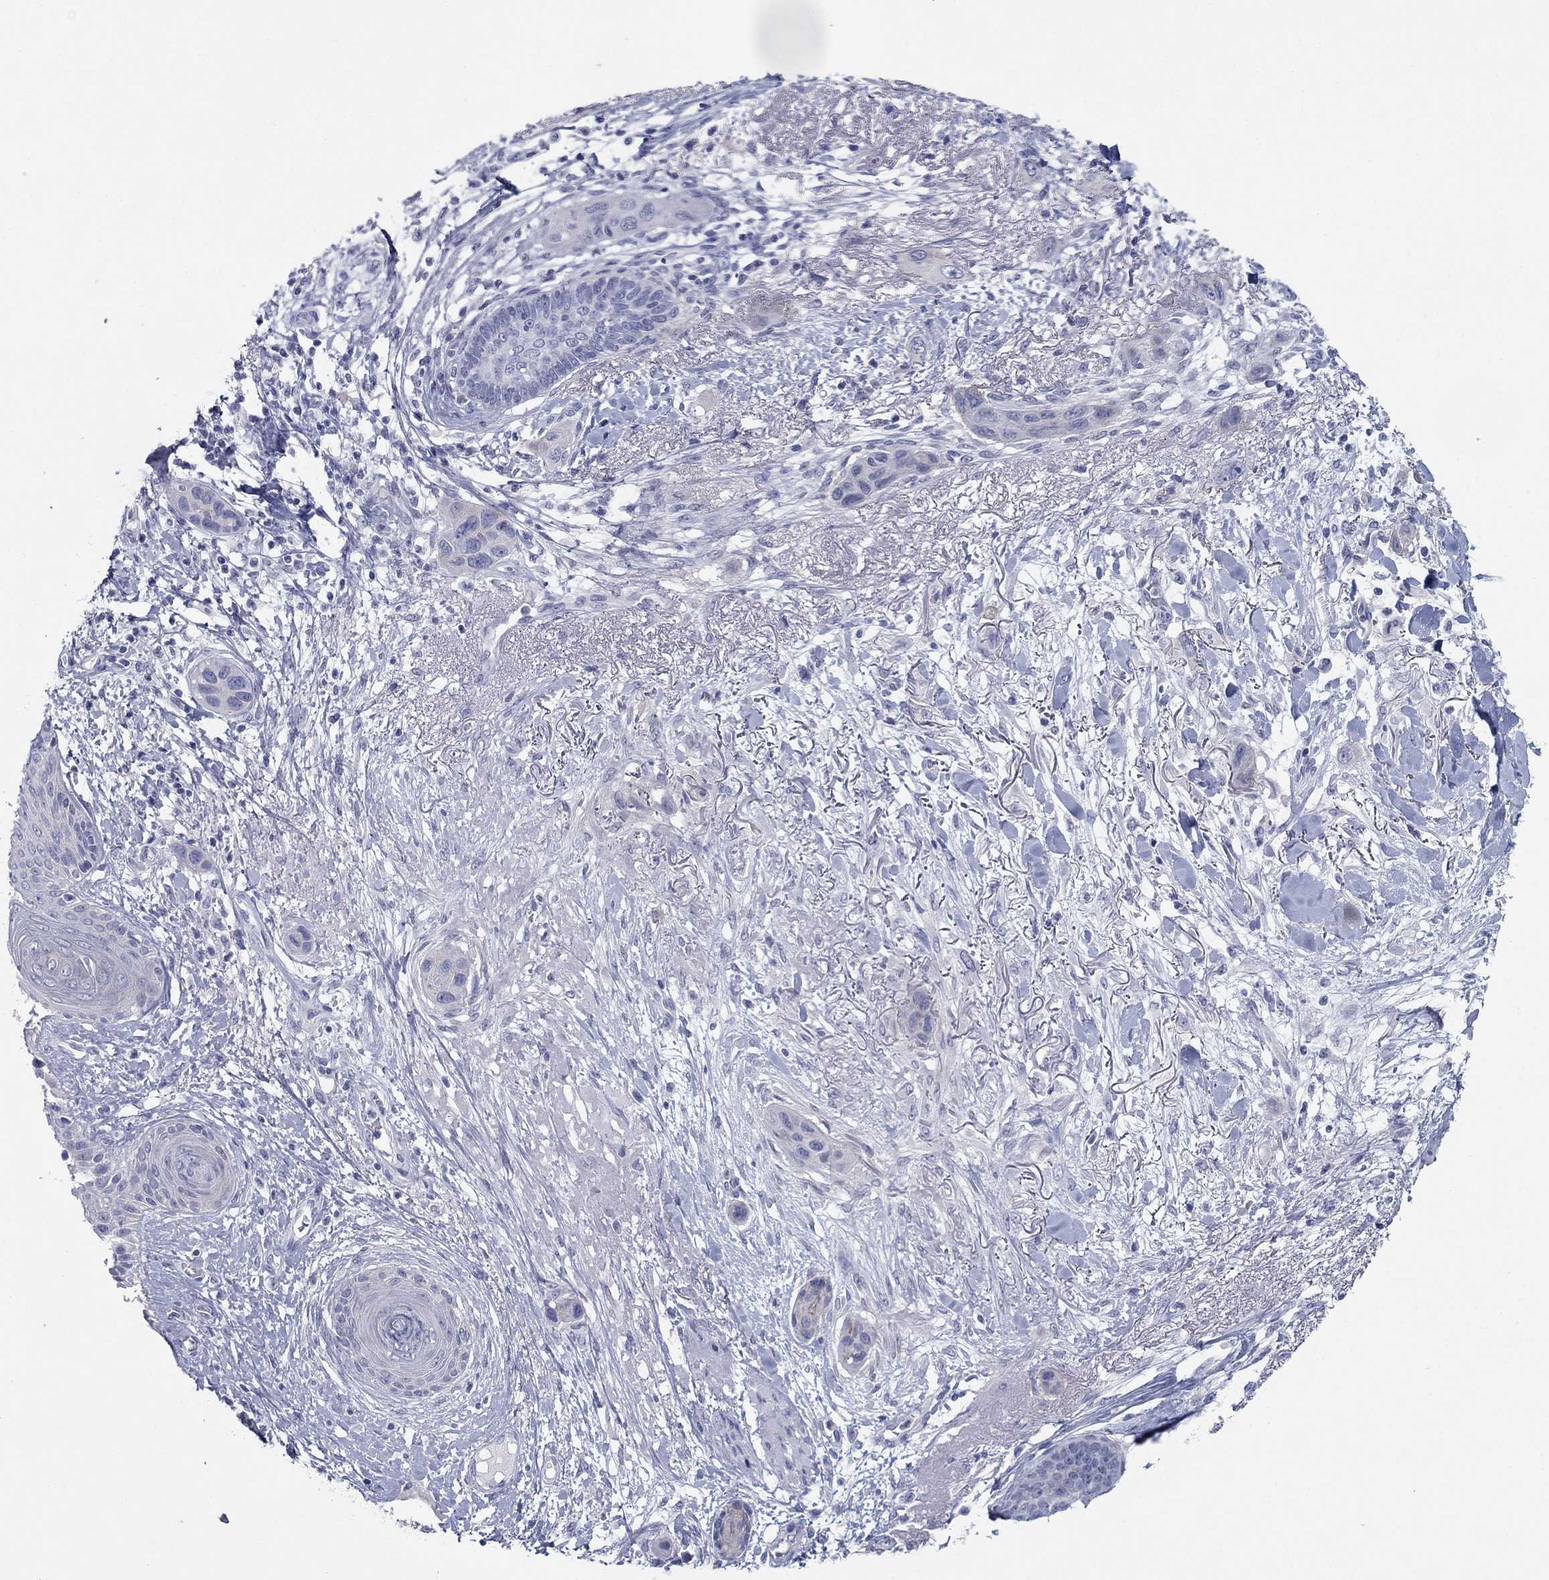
{"staining": {"intensity": "negative", "quantity": "none", "location": "none"}, "tissue": "skin cancer", "cell_type": "Tumor cells", "image_type": "cancer", "snomed": [{"axis": "morphology", "description": "Squamous cell carcinoma, NOS"}, {"axis": "topography", "description": "Skin"}], "caption": "The immunohistochemistry (IHC) image has no significant staining in tumor cells of squamous cell carcinoma (skin) tissue. The staining is performed using DAB brown chromogen with nuclei counter-stained in using hematoxylin.", "gene": "PLS1", "patient": {"sex": "male", "age": 79}}